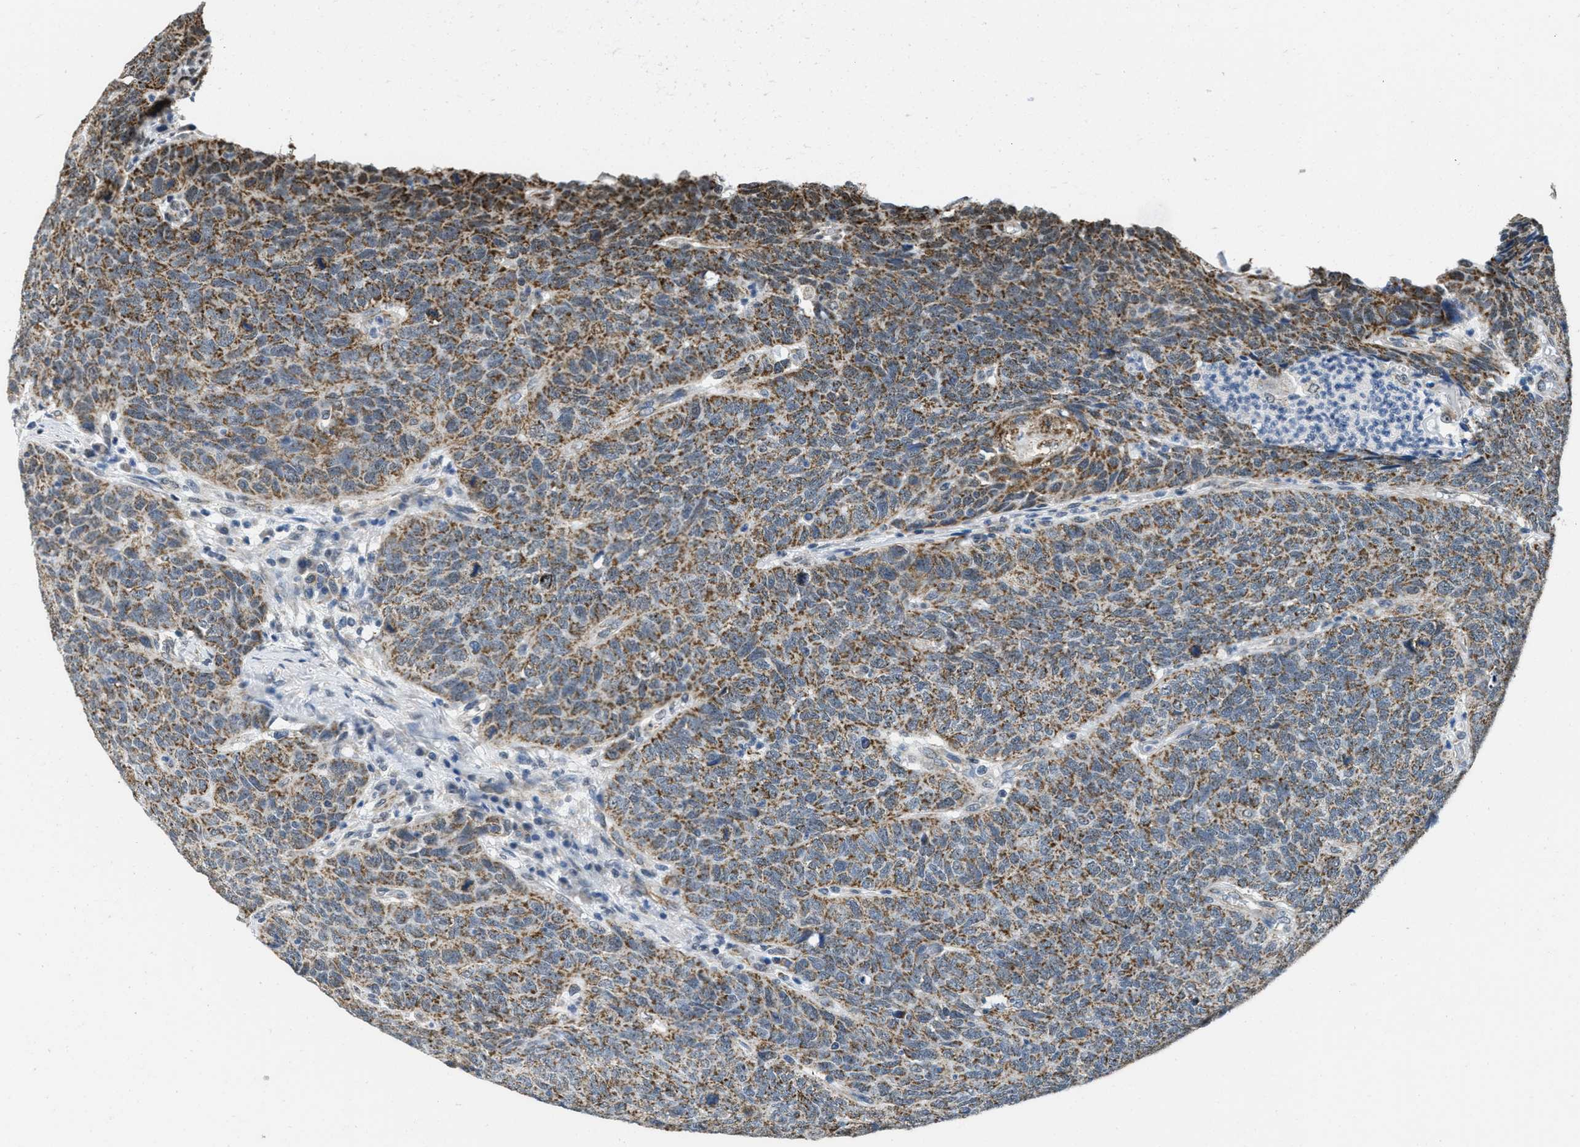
{"staining": {"intensity": "moderate", "quantity": ">75%", "location": "cytoplasmic/membranous"}, "tissue": "head and neck cancer", "cell_type": "Tumor cells", "image_type": "cancer", "snomed": [{"axis": "morphology", "description": "Squamous cell carcinoma, NOS"}, {"axis": "topography", "description": "Head-Neck"}], "caption": "Brown immunohistochemical staining in head and neck squamous cell carcinoma demonstrates moderate cytoplasmic/membranous expression in about >75% of tumor cells.", "gene": "TOMM70", "patient": {"sex": "male", "age": 66}}